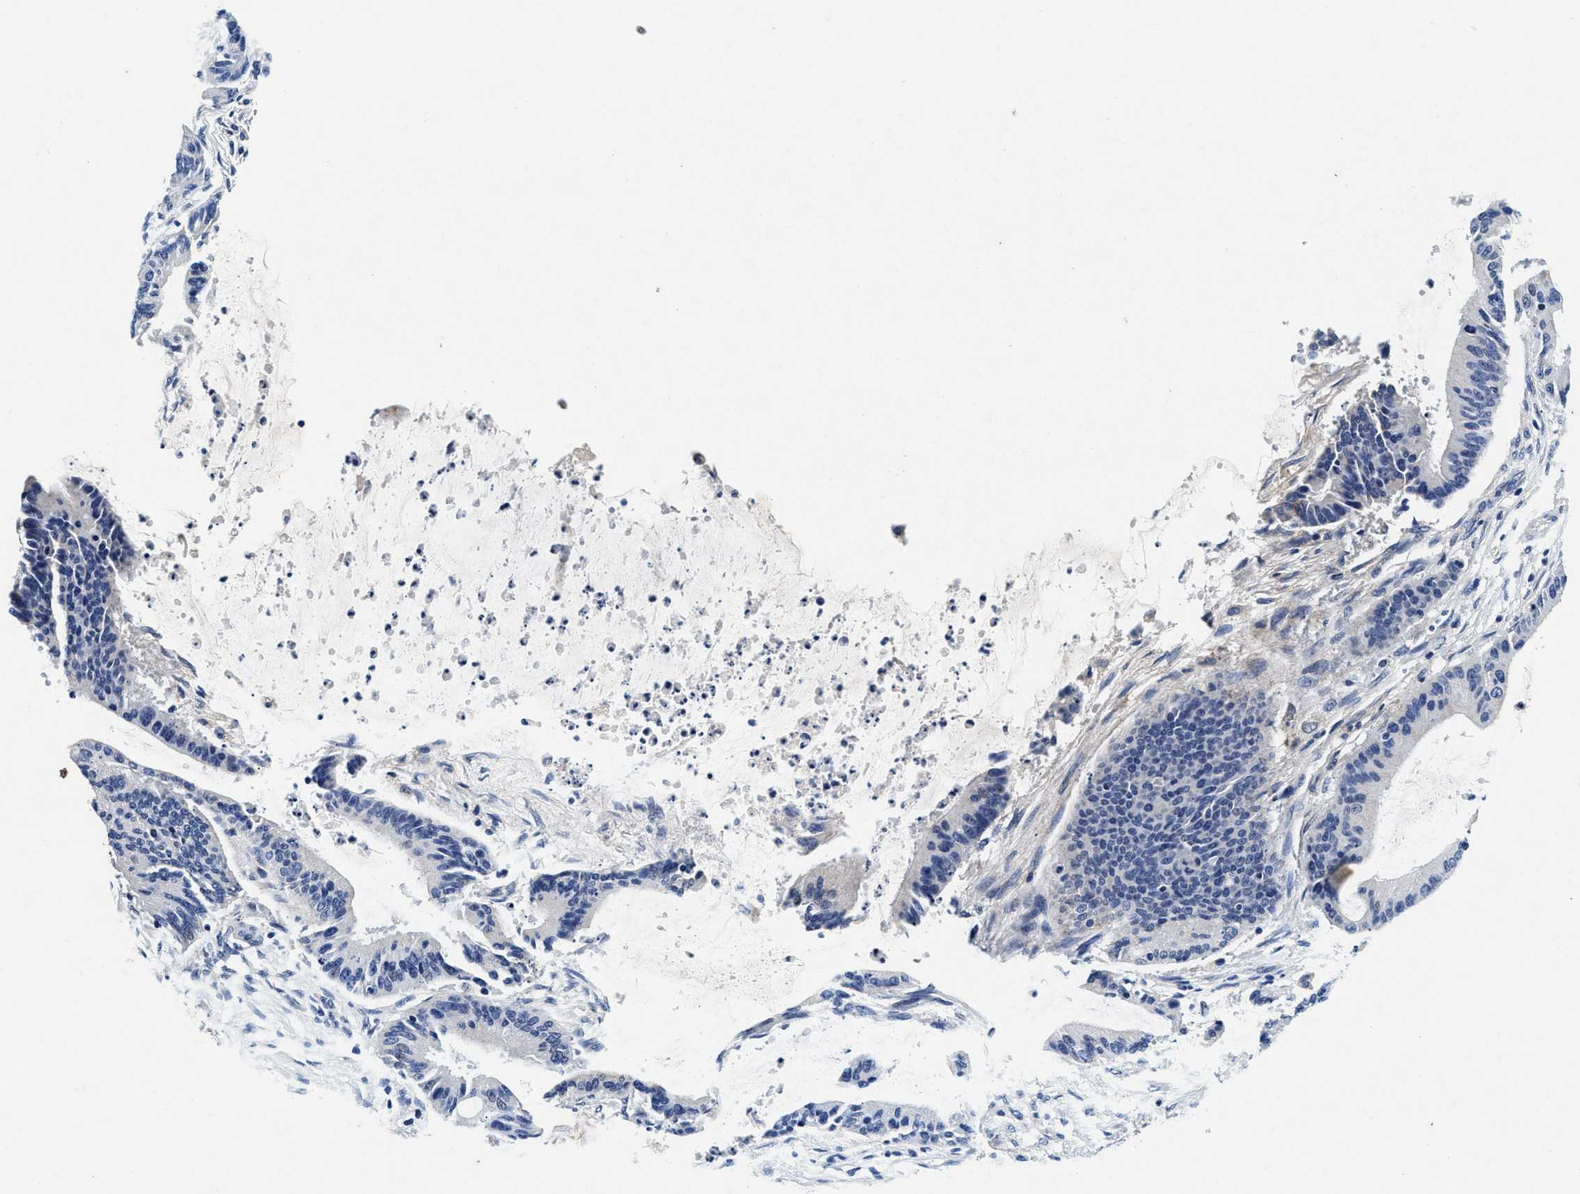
{"staining": {"intensity": "negative", "quantity": "none", "location": "none"}, "tissue": "liver cancer", "cell_type": "Tumor cells", "image_type": "cancer", "snomed": [{"axis": "morphology", "description": "Cholangiocarcinoma"}, {"axis": "topography", "description": "Liver"}], "caption": "A high-resolution micrograph shows immunohistochemistry staining of liver cancer, which displays no significant staining in tumor cells.", "gene": "SLC8A1", "patient": {"sex": "female", "age": 73}}